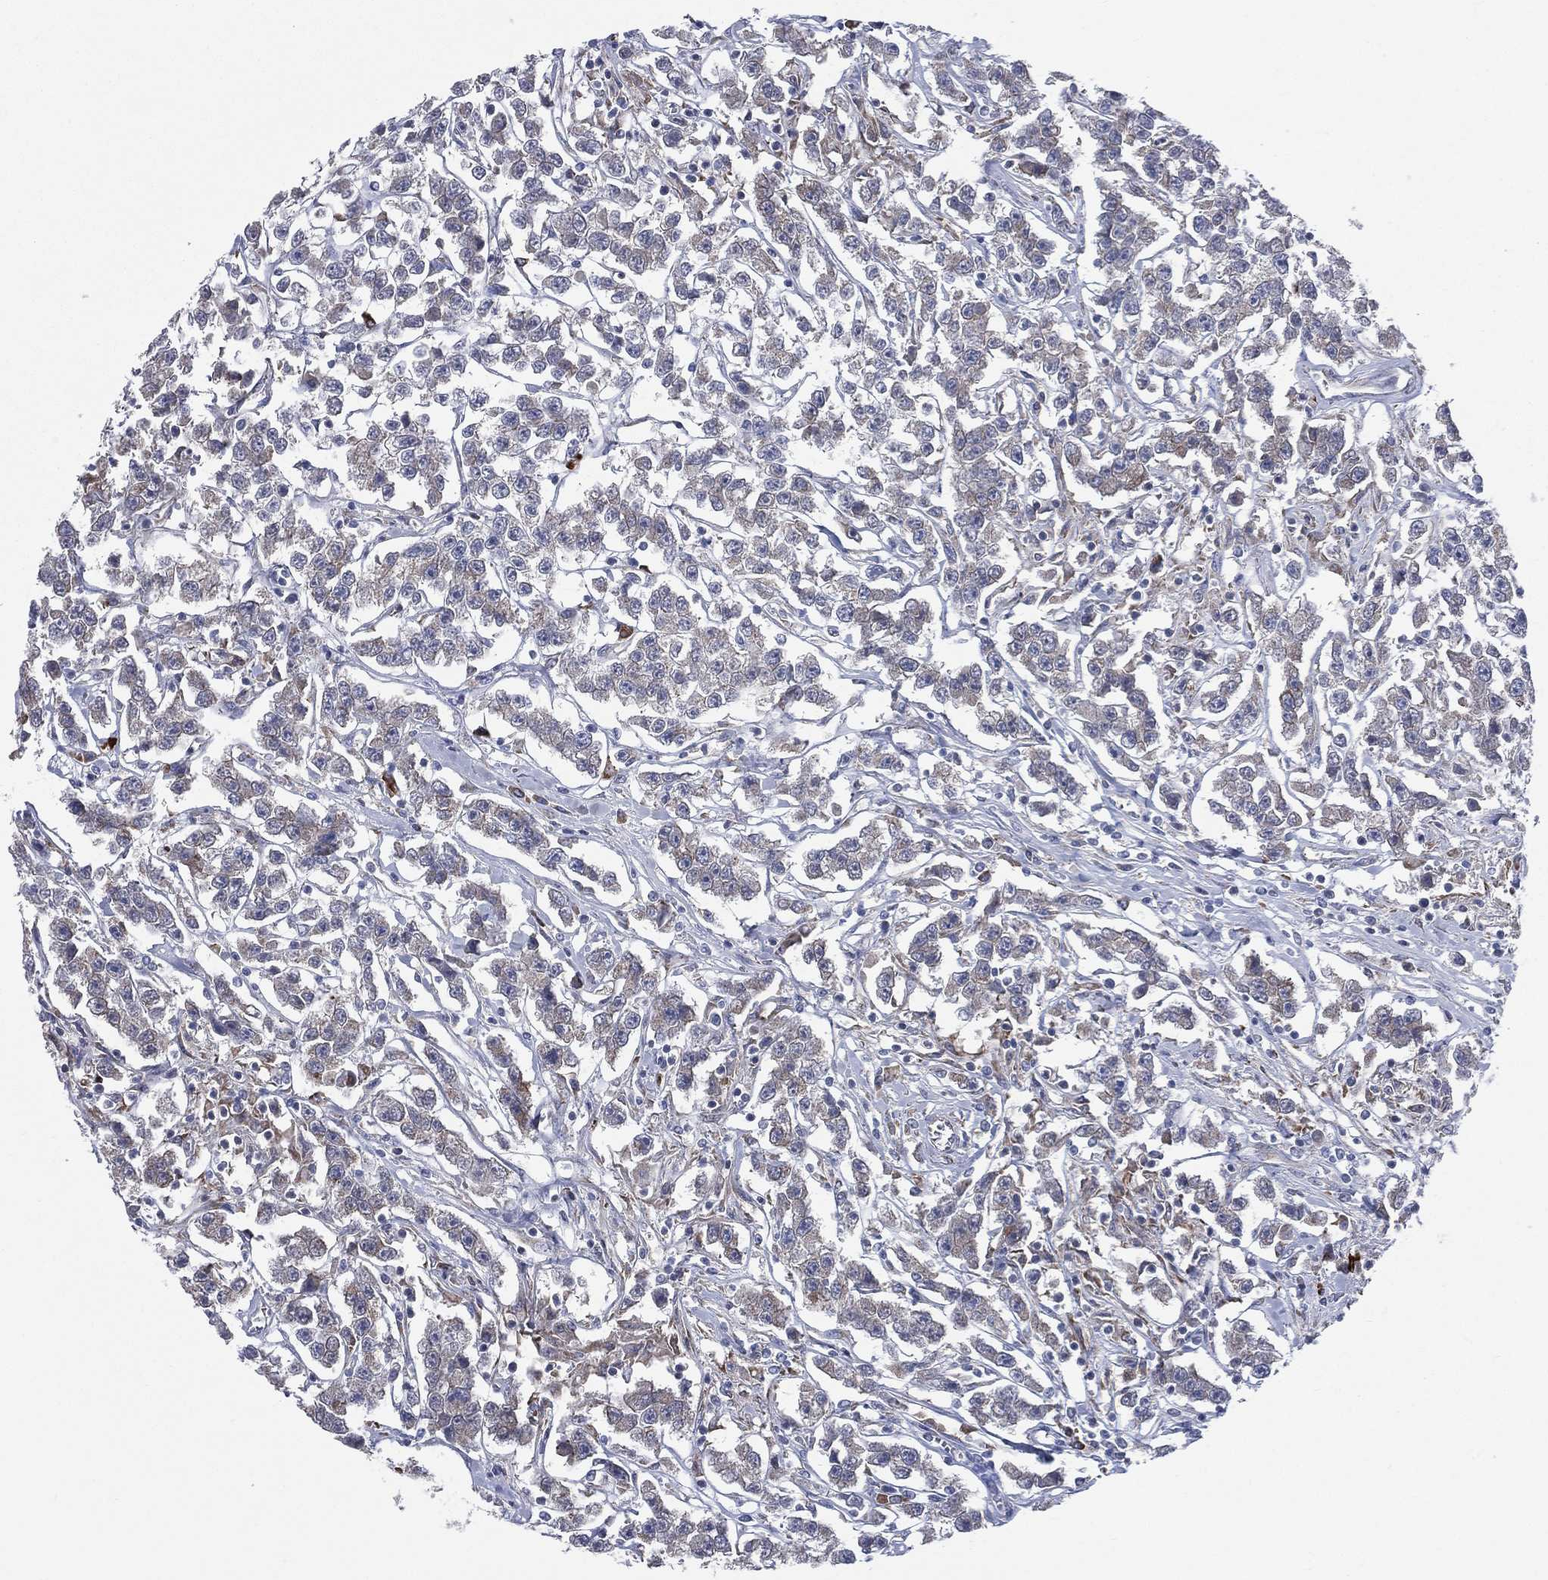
{"staining": {"intensity": "weak", "quantity": "<25%", "location": "cytoplasmic/membranous"}, "tissue": "testis cancer", "cell_type": "Tumor cells", "image_type": "cancer", "snomed": [{"axis": "morphology", "description": "Seminoma, NOS"}, {"axis": "topography", "description": "Testis"}], "caption": "This is an immunohistochemistry (IHC) image of human testis cancer. There is no staining in tumor cells.", "gene": "CCDC159", "patient": {"sex": "male", "age": 59}}